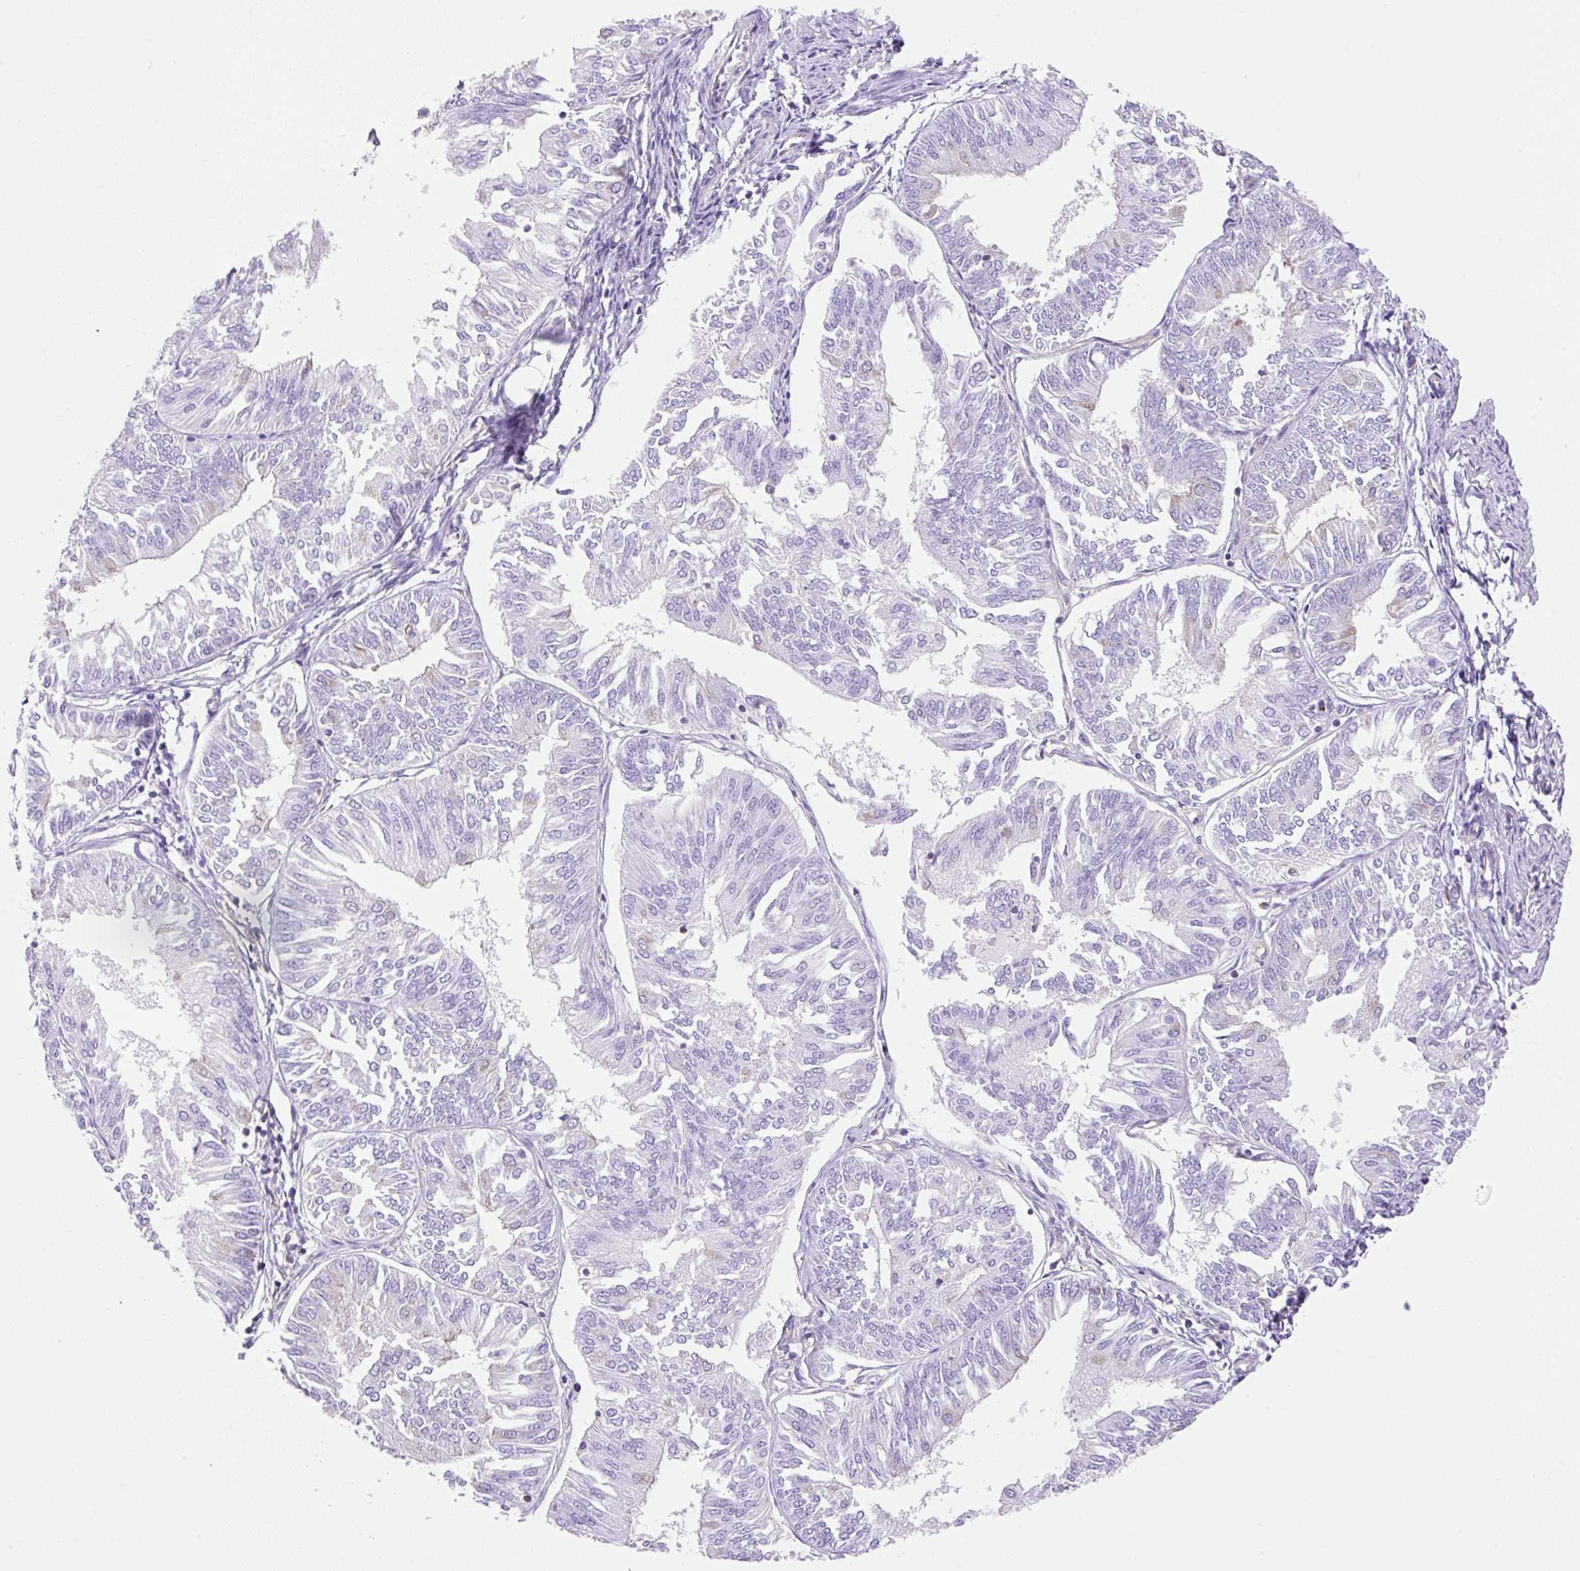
{"staining": {"intensity": "negative", "quantity": "none", "location": "none"}, "tissue": "endometrial cancer", "cell_type": "Tumor cells", "image_type": "cancer", "snomed": [{"axis": "morphology", "description": "Adenocarcinoma, NOS"}, {"axis": "topography", "description": "Endometrium"}], "caption": "There is no significant staining in tumor cells of adenocarcinoma (endometrial).", "gene": "DNM2", "patient": {"sex": "female", "age": 58}}